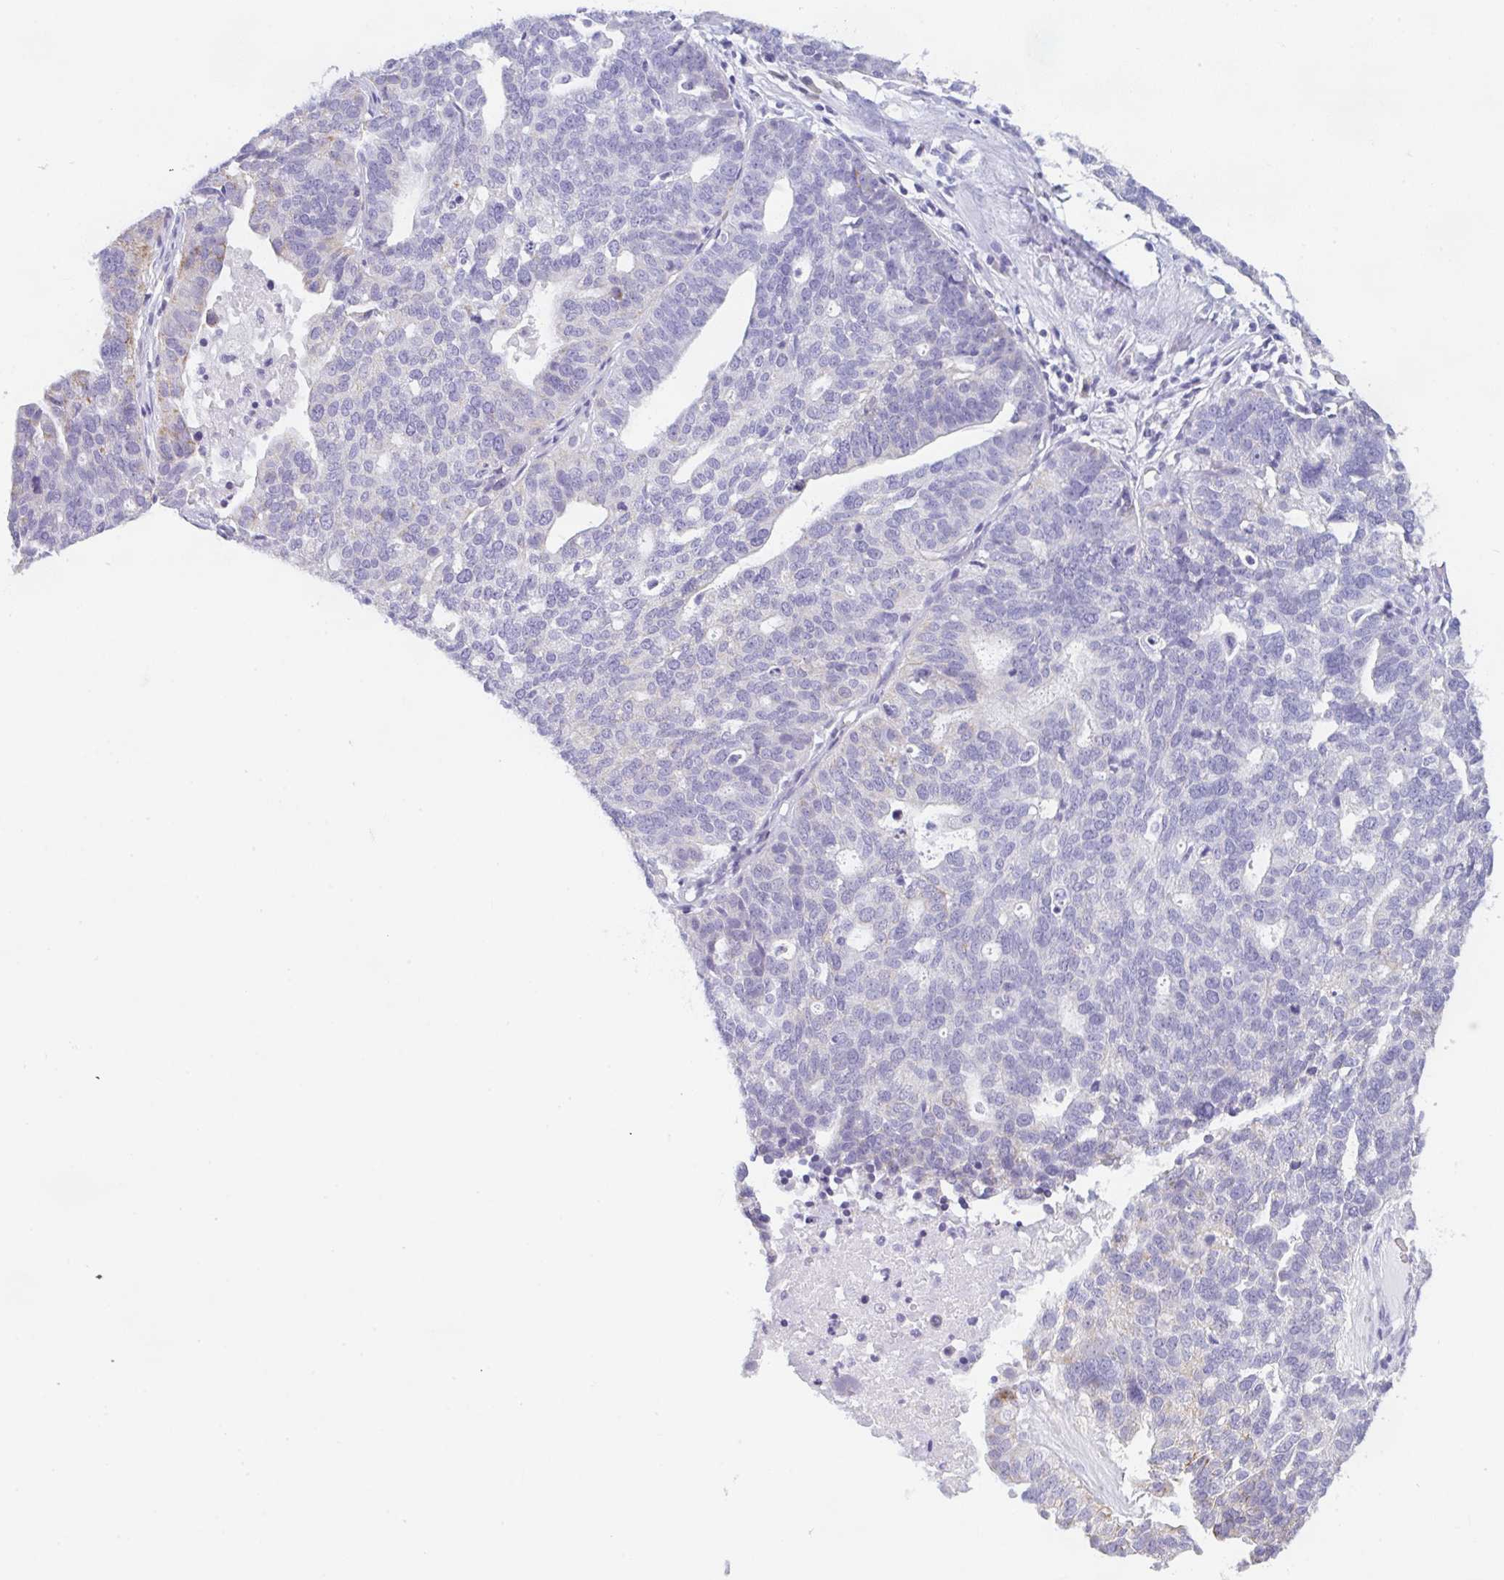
{"staining": {"intensity": "weak", "quantity": "<25%", "location": "cytoplasmic/membranous"}, "tissue": "ovarian cancer", "cell_type": "Tumor cells", "image_type": "cancer", "snomed": [{"axis": "morphology", "description": "Cystadenocarcinoma, serous, NOS"}, {"axis": "topography", "description": "Ovary"}], "caption": "DAB immunohistochemical staining of ovarian cancer (serous cystadenocarcinoma) displays no significant positivity in tumor cells.", "gene": "LPAR4", "patient": {"sex": "female", "age": 59}}